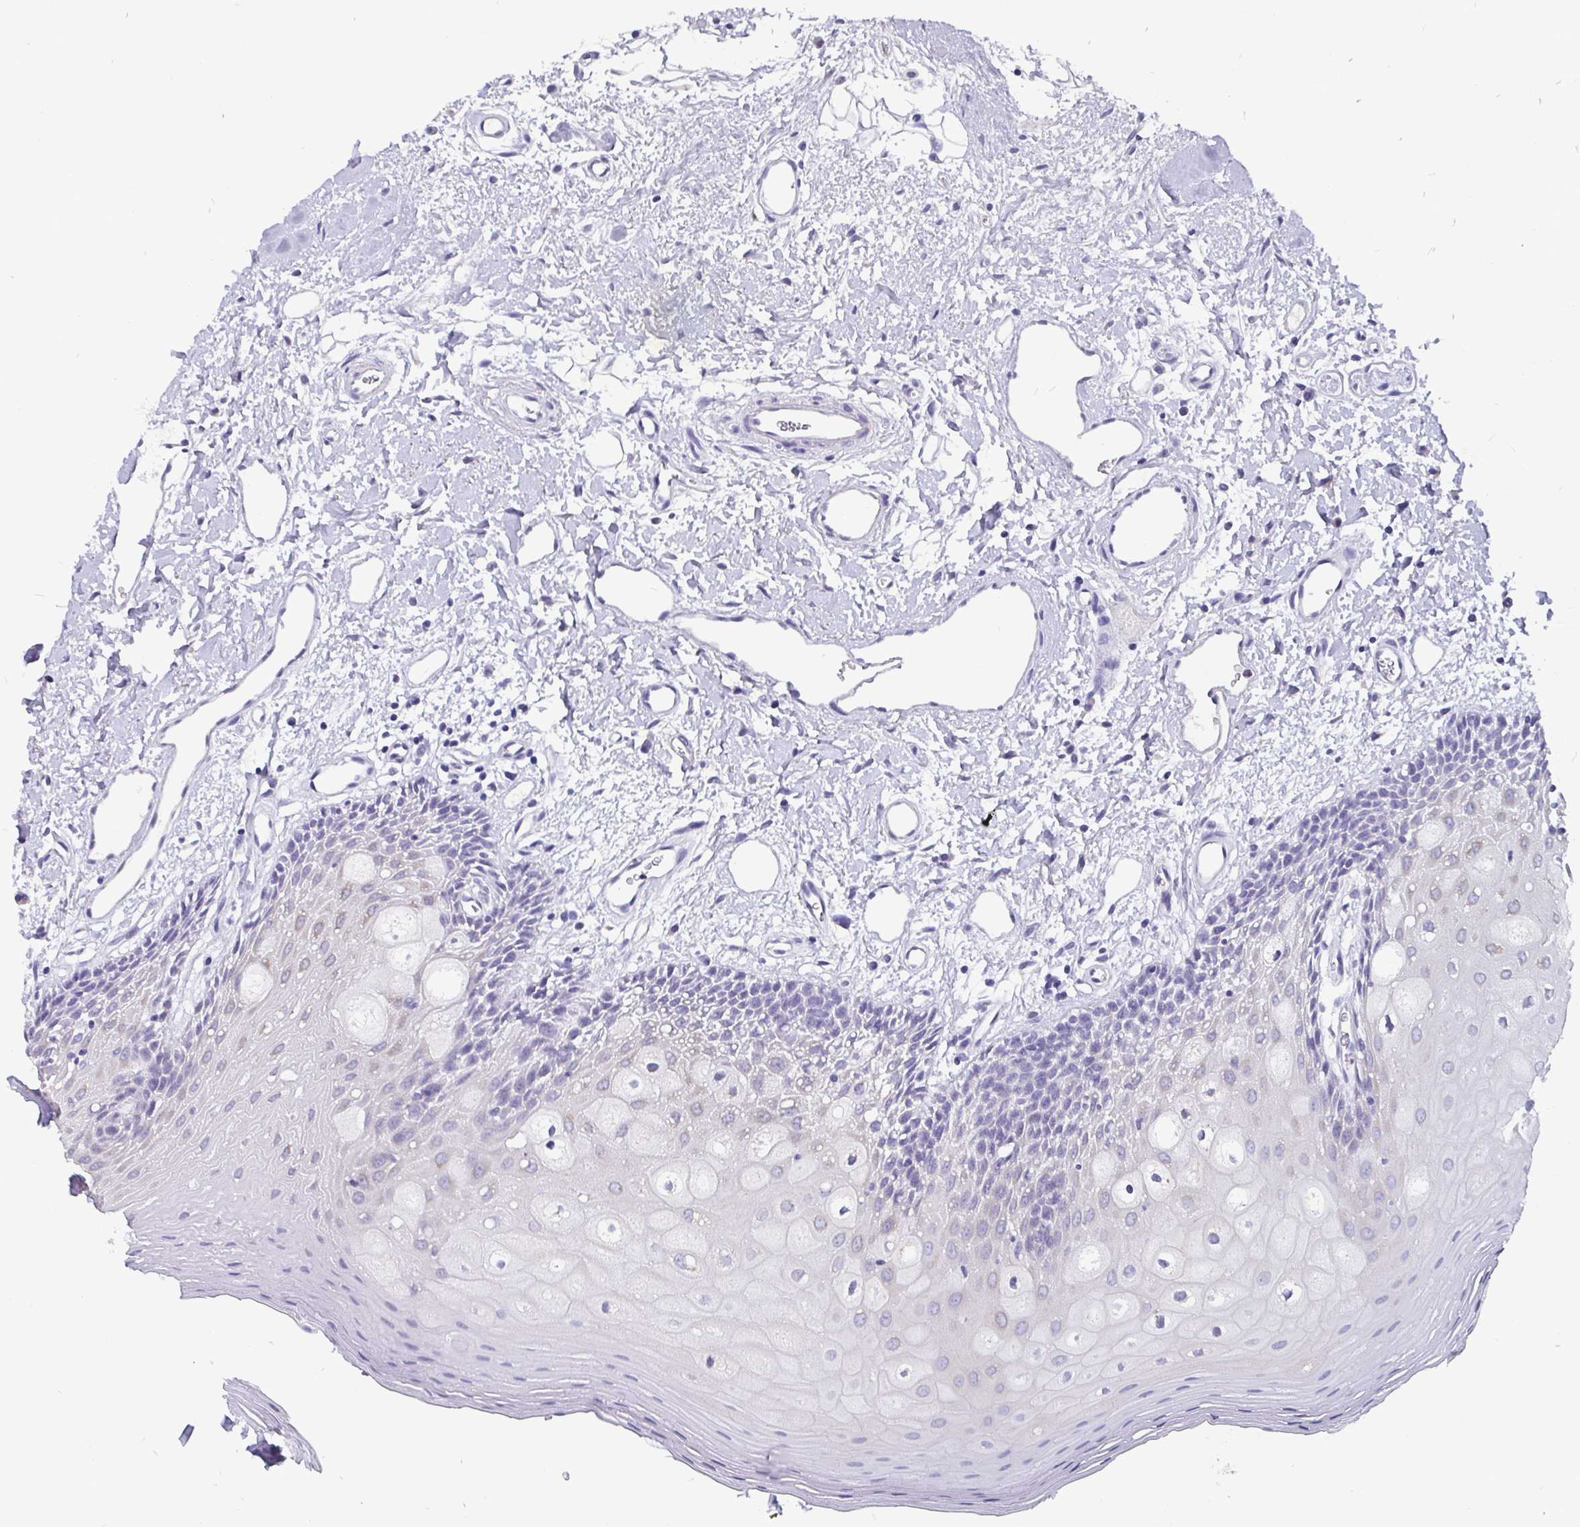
{"staining": {"intensity": "negative", "quantity": "none", "location": "none"}, "tissue": "oral mucosa", "cell_type": "Squamous epithelial cells", "image_type": "normal", "snomed": [{"axis": "morphology", "description": "Normal tissue, NOS"}, {"axis": "topography", "description": "Oral tissue"}], "caption": "Immunohistochemical staining of normal human oral mucosa displays no significant expression in squamous epithelial cells.", "gene": "ADAMTS6", "patient": {"sex": "female", "age": 43}}